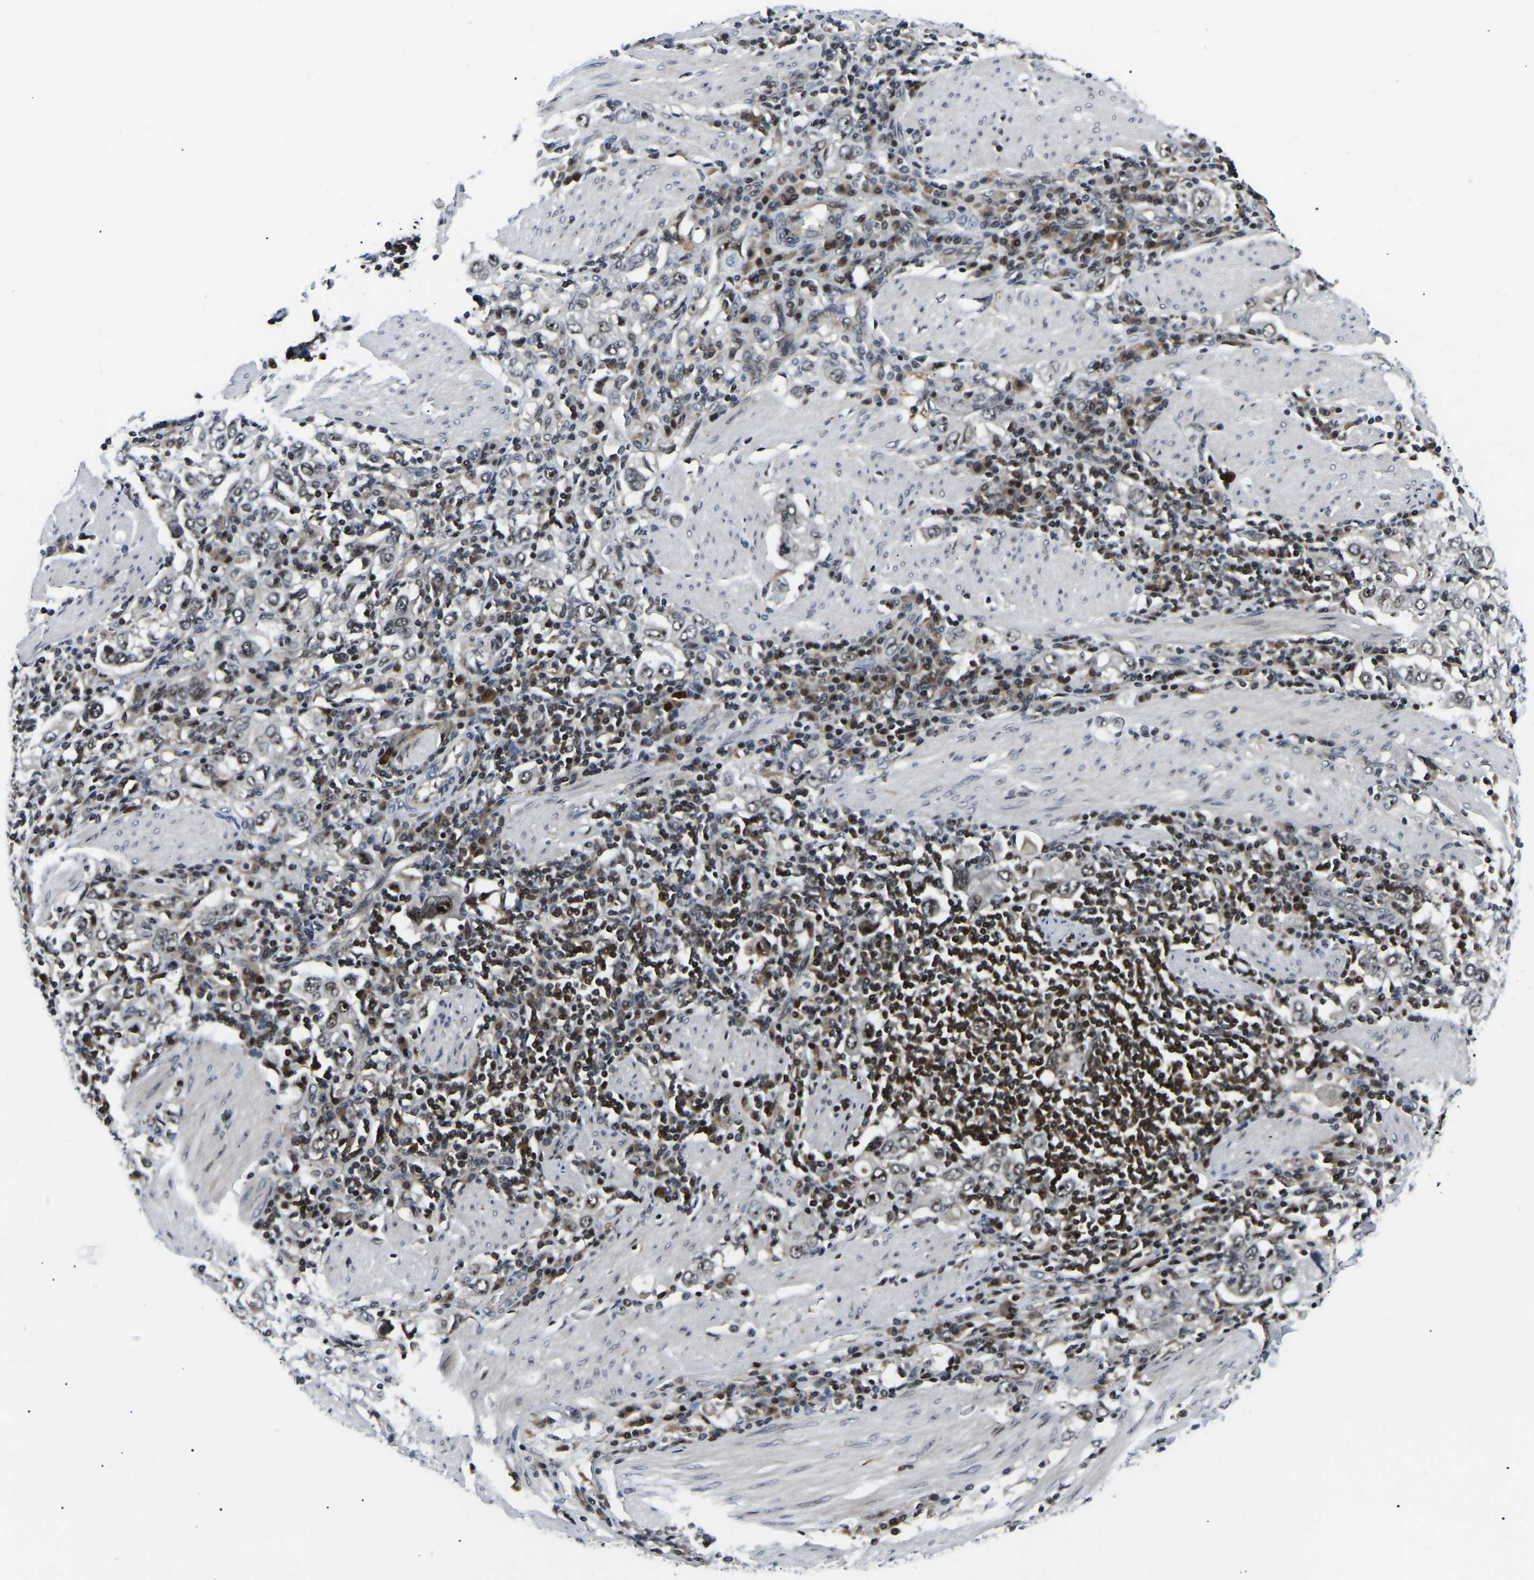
{"staining": {"intensity": "moderate", "quantity": "25%-75%", "location": "nuclear"}, "tissue": "stomach cancer", "cell_type": "Tumor cells", "image_type": "cancer", "snomed": [{"axis": "morphology", "description": "Adenocarcinoma, NOS"}, {"axis": "topography", "description": "Stomach, upper"}], "caption": "Immunohistochemistry (IHC) of stomach cancer reveals medium levels of moderate nuclear positivity in about 25%-75% of tumor cells.", "gene": "RRP1B", "patient": {"sex": "male", "age": 62}}